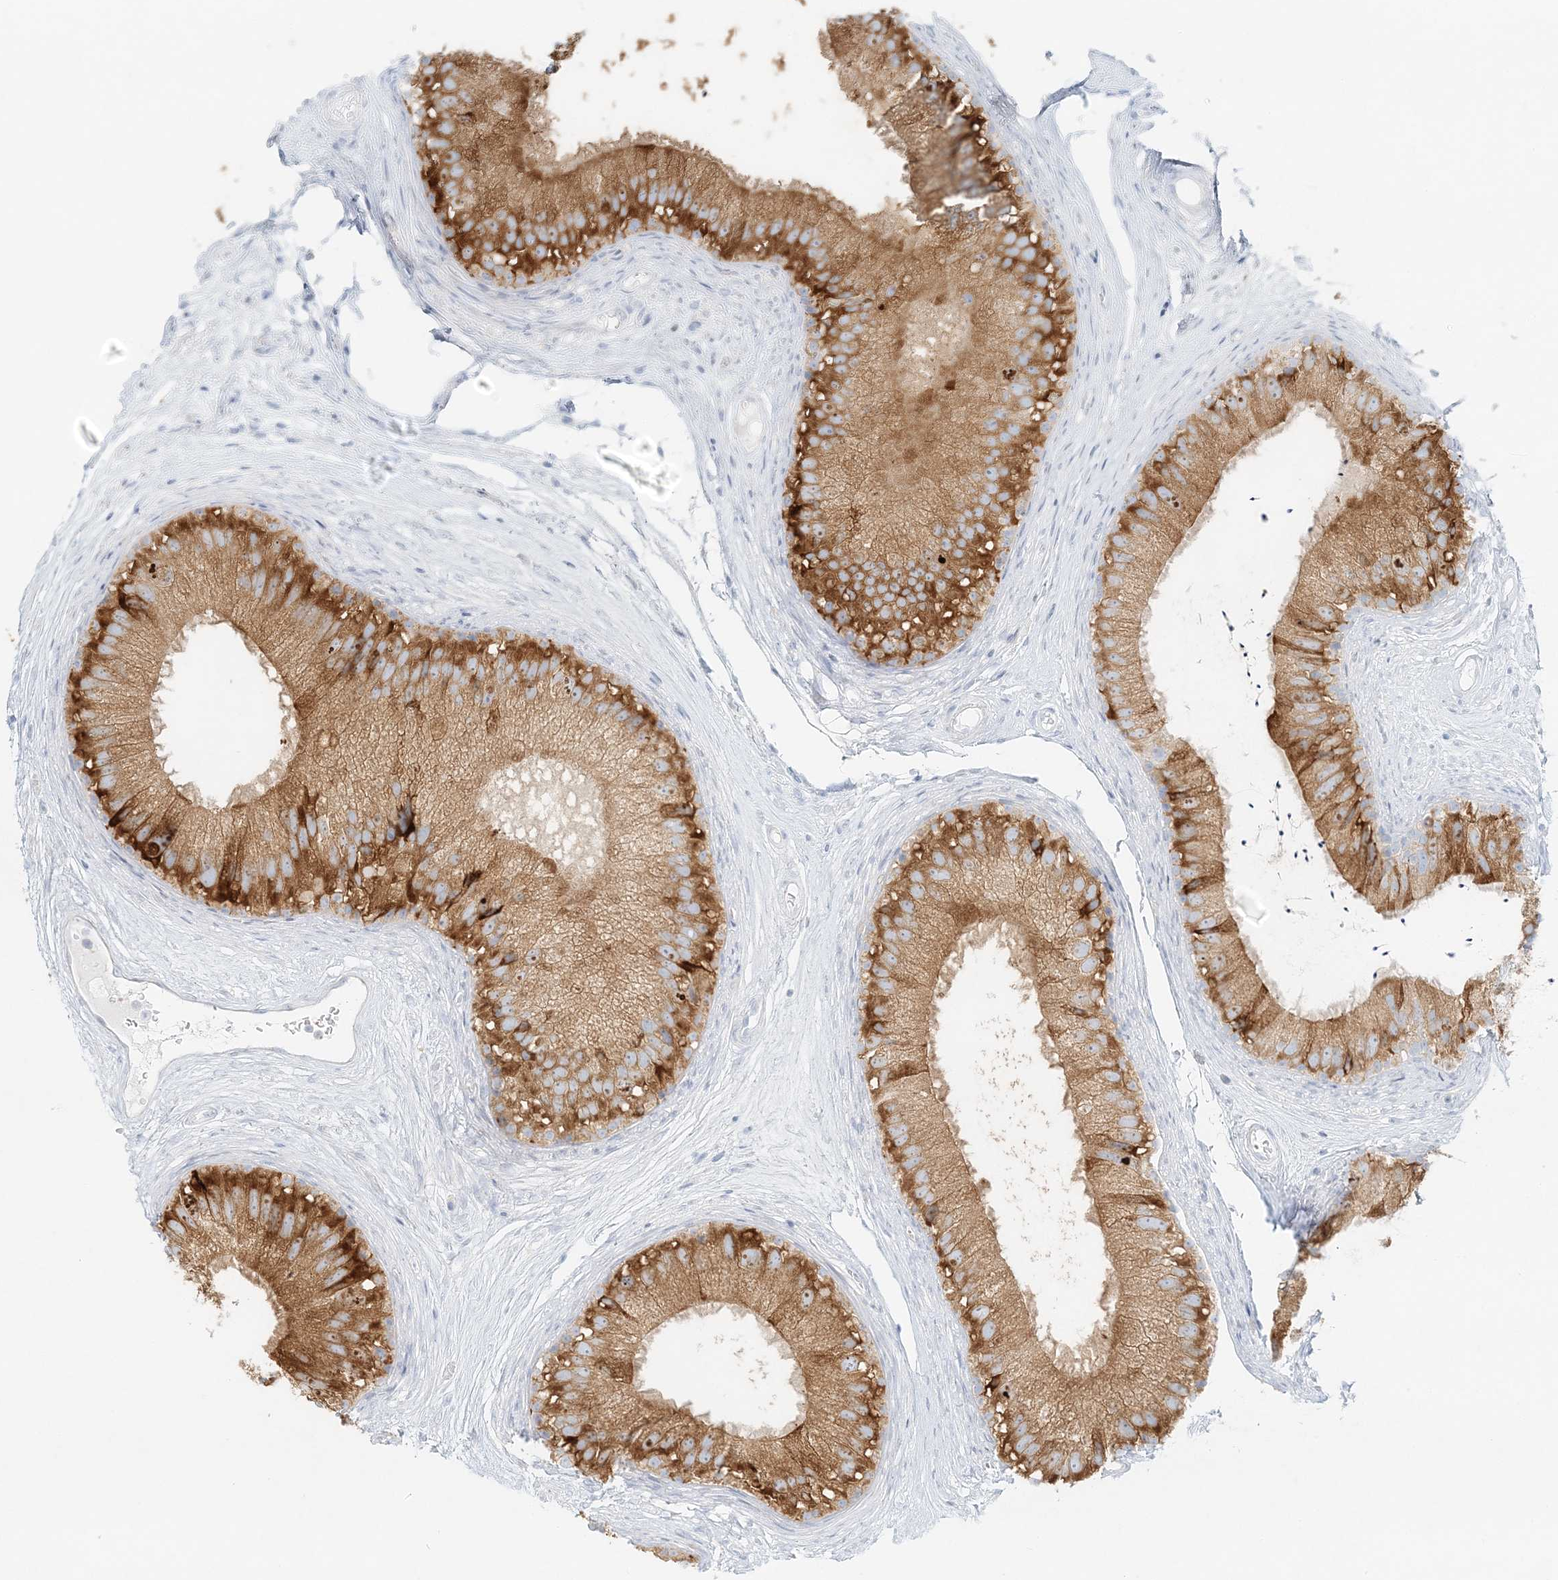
{"staining": {"intensity": "strong", "quantity": ">75%", "location": "cytoplasmic/membranous"}, "tissue": "epididymis", "cell_type": "Glandular cells", "image_type": "normal", "snomed": [{"axis": "morphology", "description": "Normal tissue, NOS"}, {"axis": "topography", "description": "Epididymis"}], "caption": "DAB immunohistochemical staining of benign human epididymis demonstrates strong cytoplasmic/membranous protein staining in about >75% of glandular cells.", "gene": "STK11IP", "patient": {"sex": "male", "age": 77}}